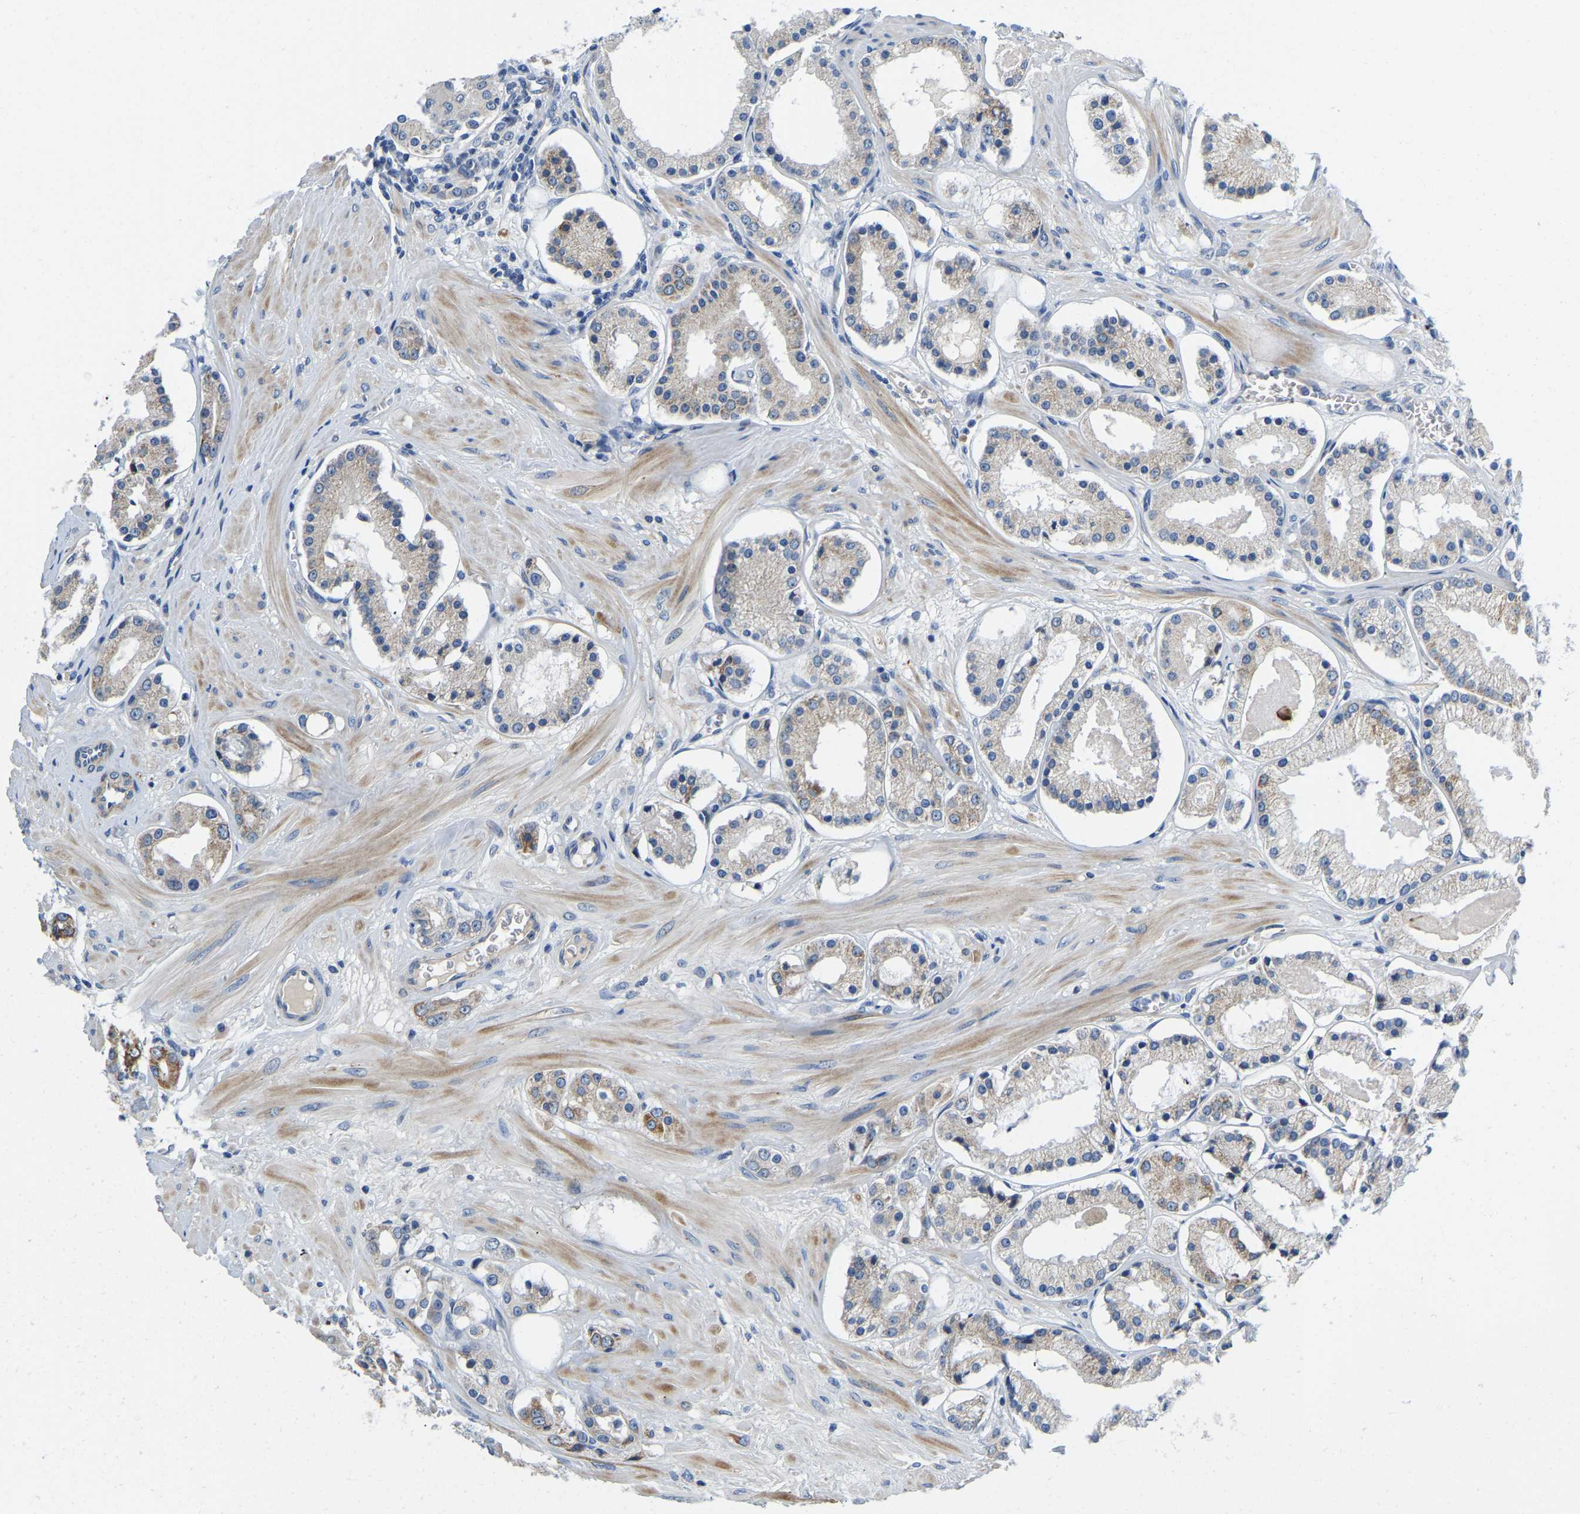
{"staining": {"intensity": "negative", "quantity": "none", "location": "none"}, "tissue": "prostate cancer", "cell_type": "Tumor cells", "image_type": "cancer", "snomed": [{"axis": "morphology", "description": "Adenocarcinoma, High grade"}, {"axis": "topography", "description": "Prostate"}], "caption": "Tumor cells are negative for brown protein staining in prostate high-grade adenocarcinoma.", "gene": "LIAS", "patient": {"sex": "male", "age": 66}}